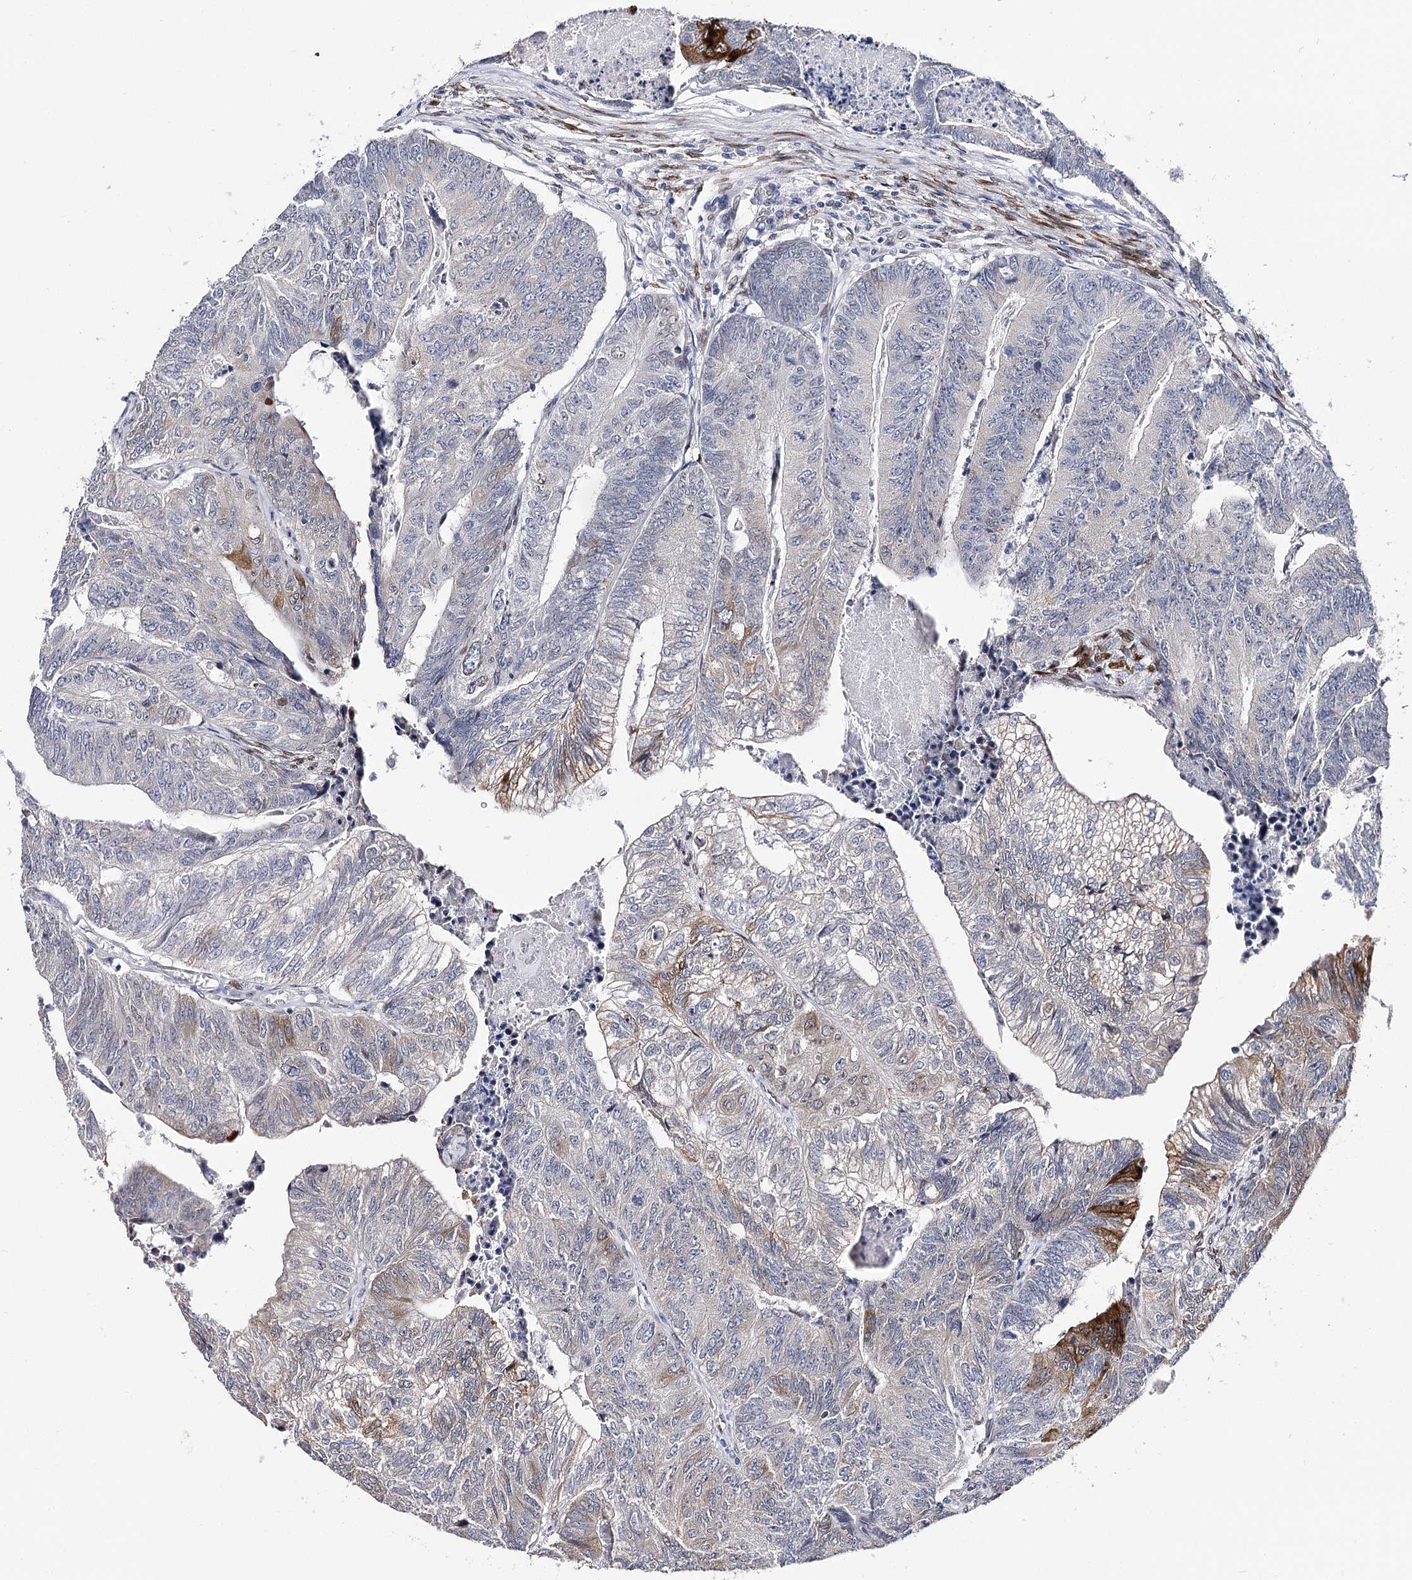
{"staining": {"intensity": "strong", "quantity": "<25%", "location": "cytoplasmic/membranous"}, "tissue": "colorectal cancer", "cell_type": "Tumor cells", "image_type": "cancer", "snomed": [{"axis": "morphology", "description": "Adenocarcinoma, NOS"}, {"axis": "topography", "description": "Colon"}], "caption": "Protein staining of colorectal cancer tissue shows strong cytoplasmic/membranous positivity in approximately <25% of tumor cells.", "gene": "TMEM201", "patient": {"sex": "female", "age": 67}}